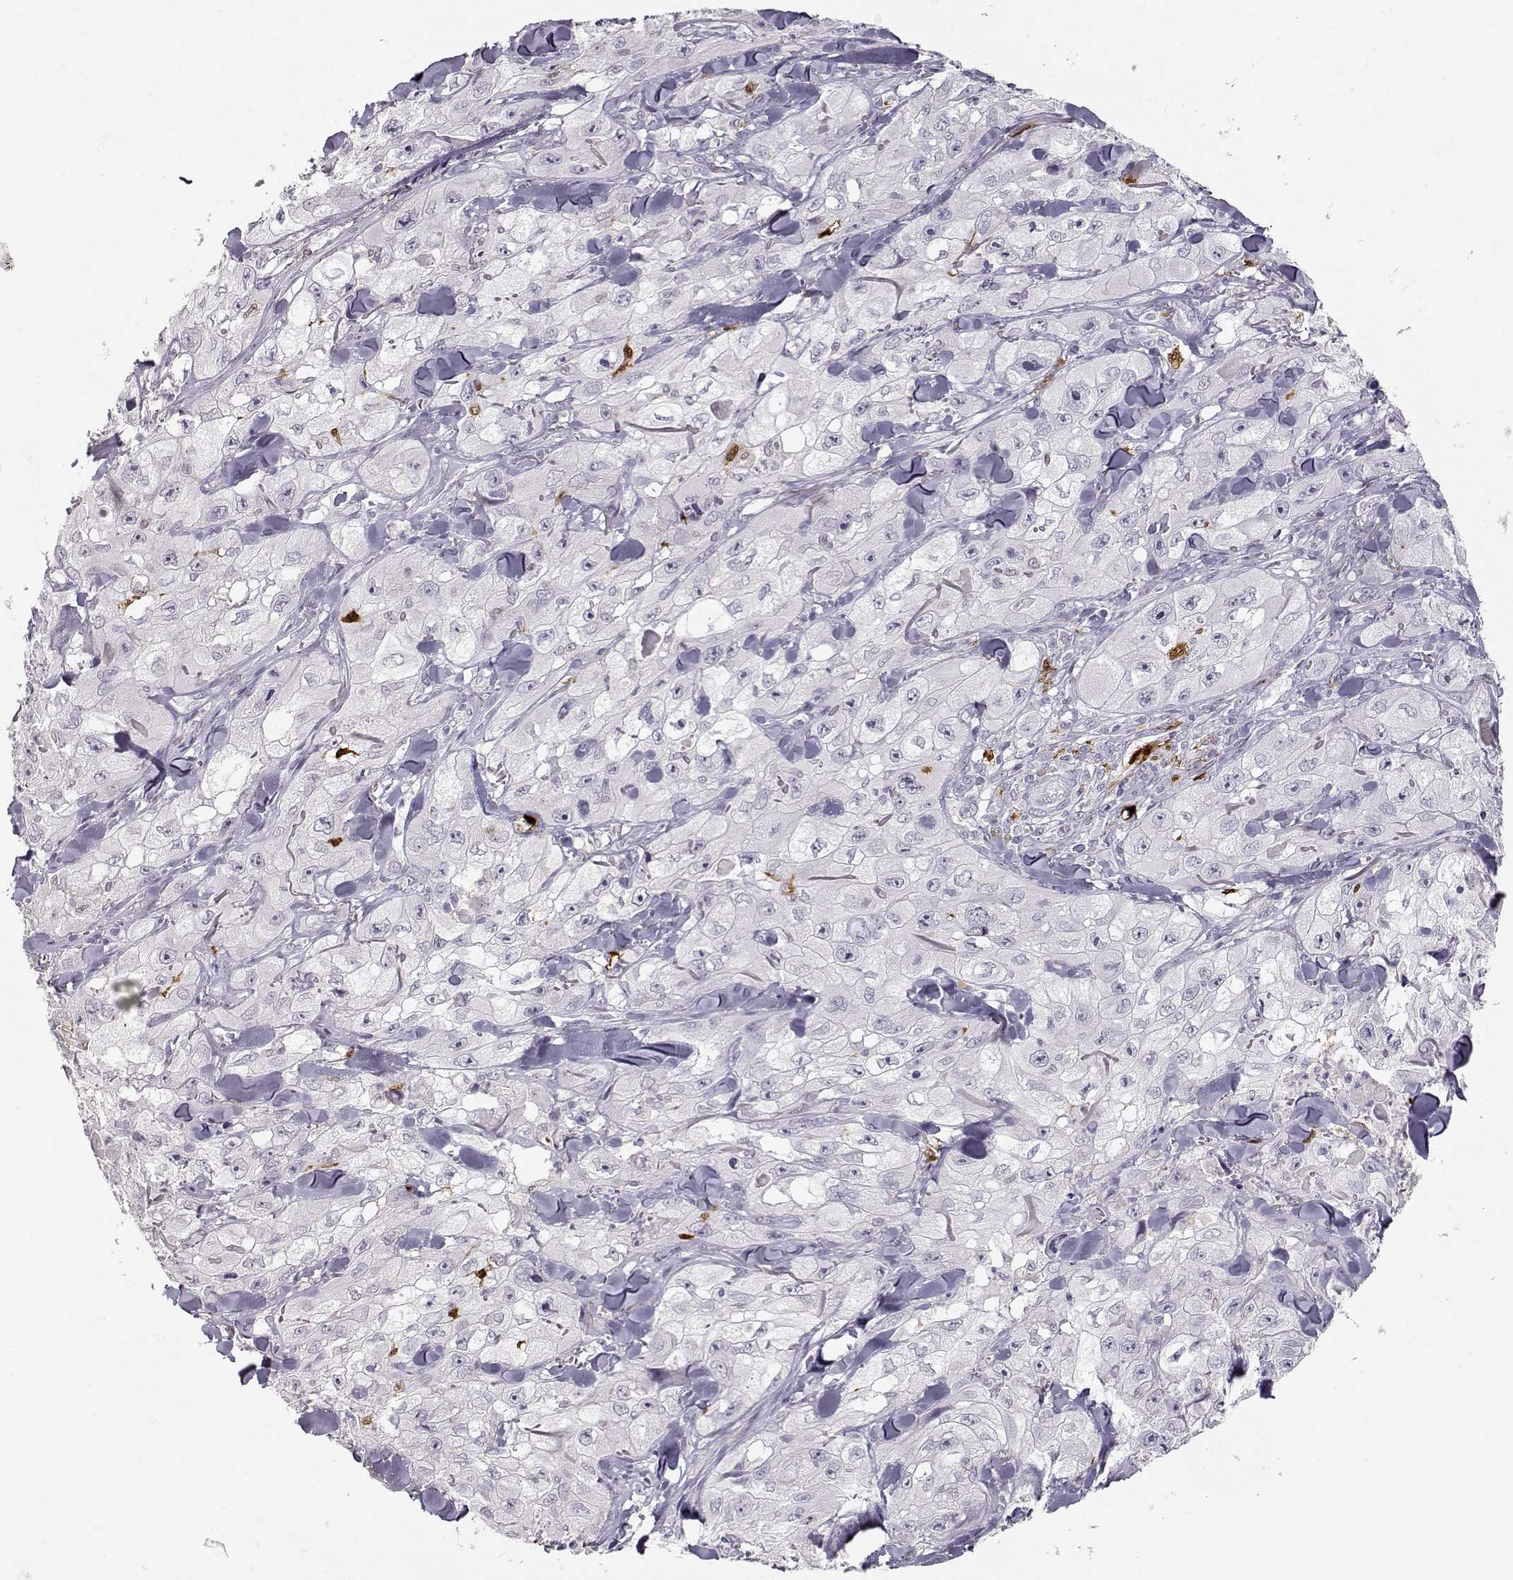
{"staining": {"intensity": "negative", "quantity": "none", "location": "none"}, "tissue": "skin cancer", "cell_type": "Tumor cells", "image_type": "cancer", "snomed": [{"axis": "morphology", "description": "Squamous cell carcinoma, NOS"}, {"axis": "topography", "description": "Skin"}, {"axis": "topography", "description": "Subcutis"}], "caption": "There is no significant positivity in tumor cells of skin cancer (squamous cell carcinoma).", "gene": "S100B", "patient": {"sex": "male", "age": 73}}